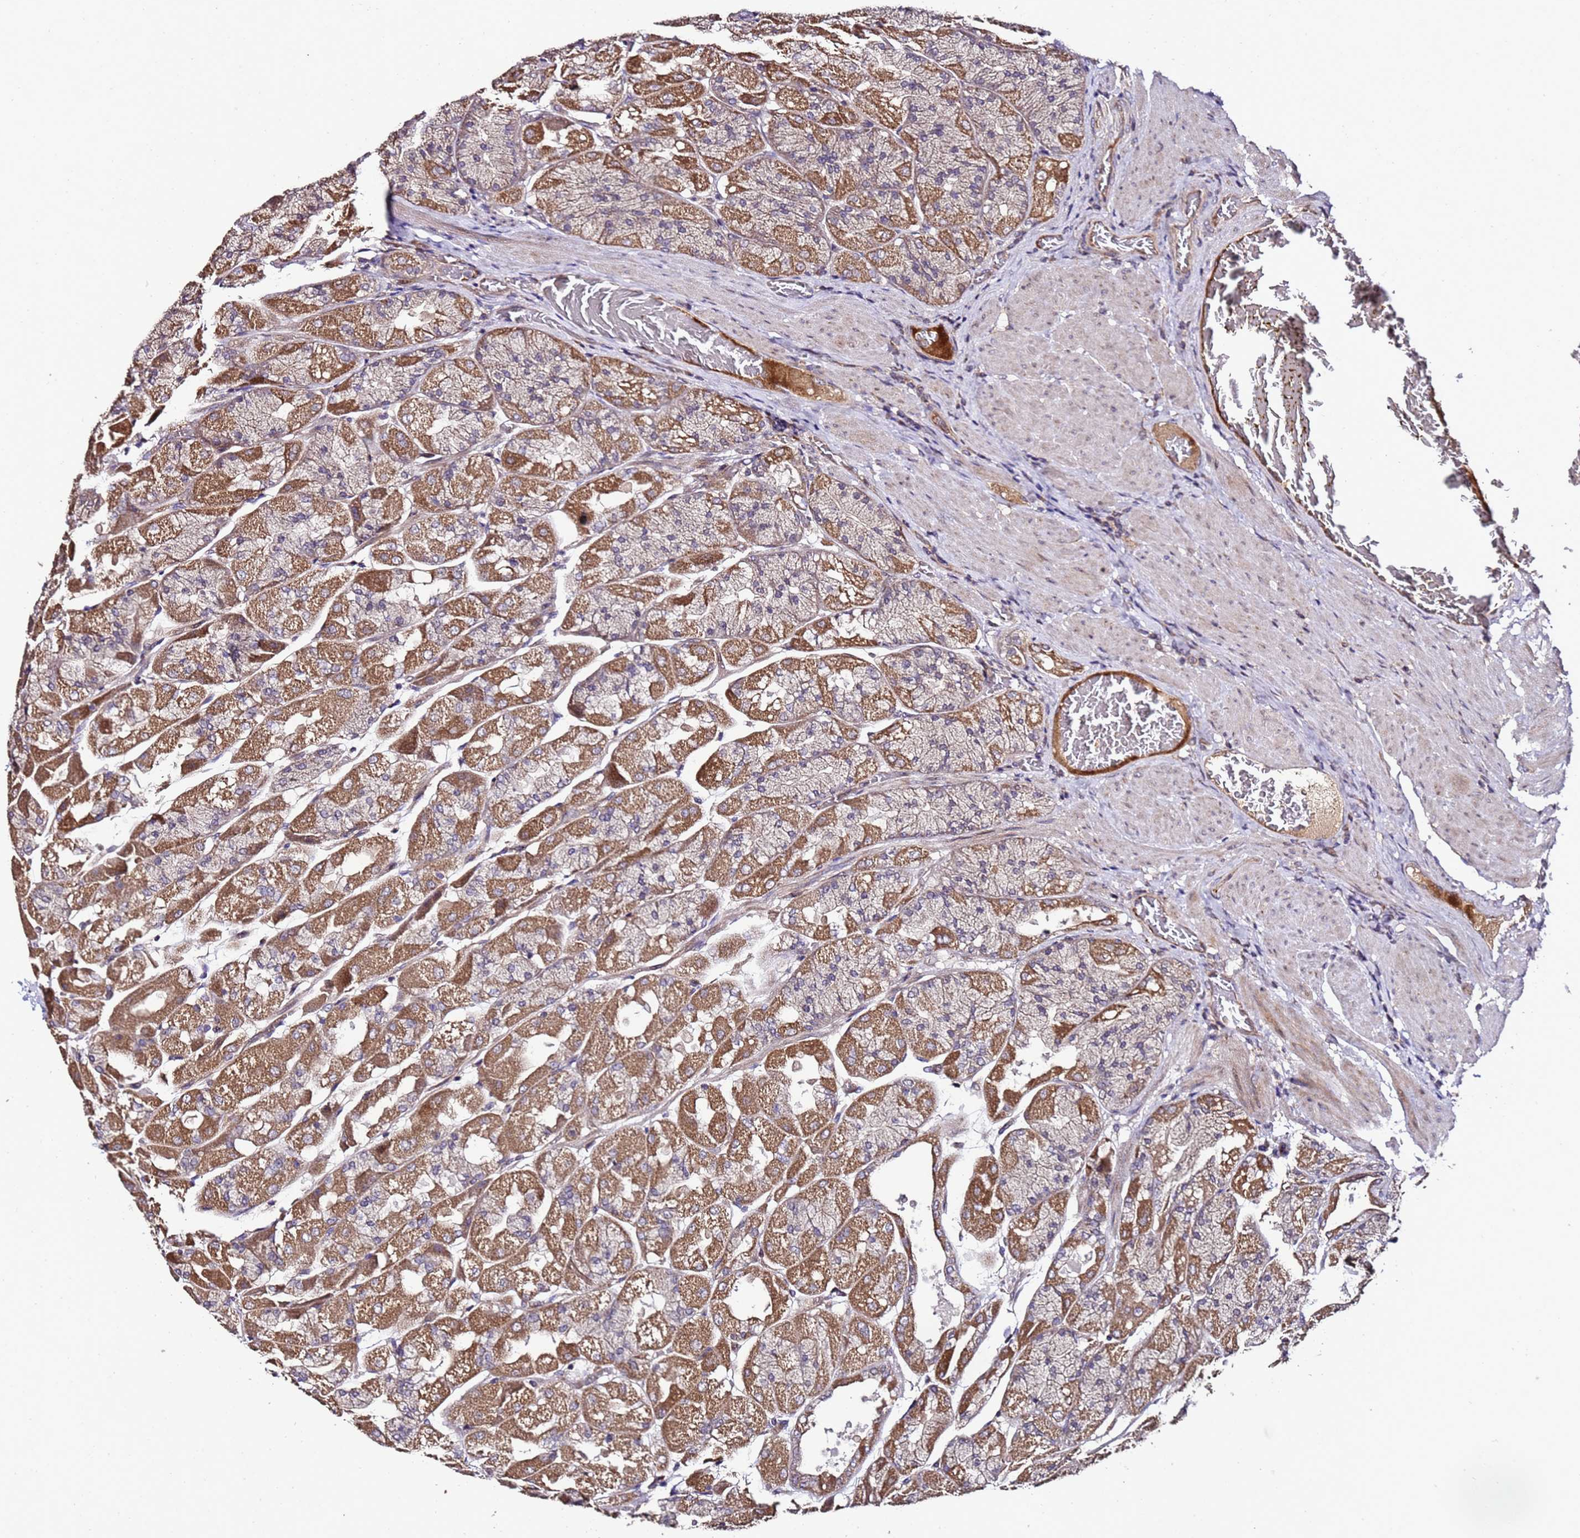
{"staining": {"intensity": "moderate", "quantity": ">75%", "location": "cytoplasmic/membranous,nuclear"}, "tissue": "stomach", "cell_type": "Glandular cells", "image_type": "normal", "snomed": [{"axis": "morphology", "description": "Normal tissue, NOS"}, {"axis": "topography", "description": "Stomach"}], "caption": "Brown immunohistochemical staining in unremarkable human stomach reveals moderate cytoplasmic/membranous,nuclear positivity in about >75% of glandular cells.", "gene": "PRODH", "patient": {"sex": "female", "age": 61}}